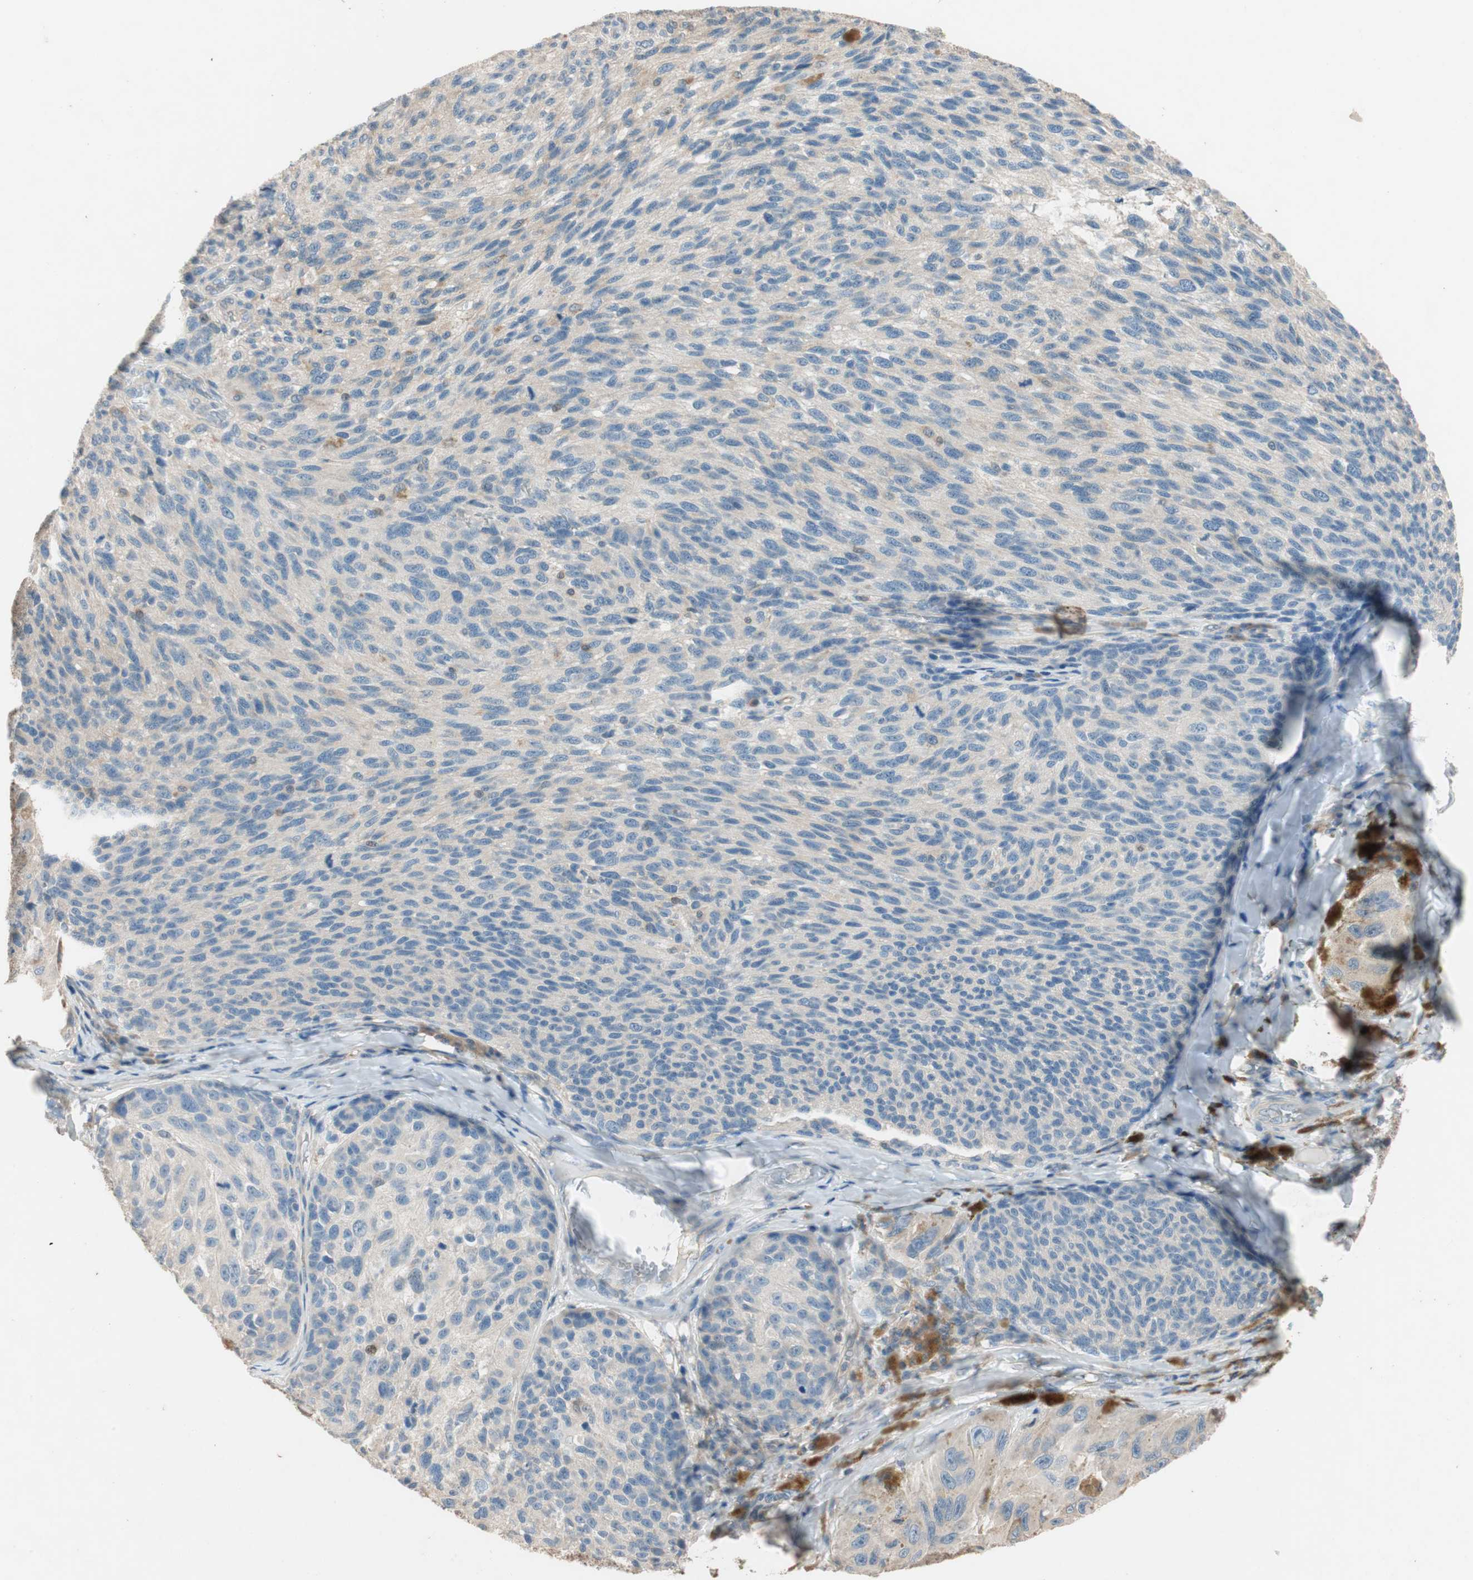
{"staining": {"intensity": "moderate", "quantity": "<25%", "location": "cytoplasmic/membranous"}, "tissue": "melanoma", "cell_type": "Tumor cells", "image_type": "cancer", "snomed": [{"axis": "morphology", "description": "Malignant melanoma, NOS"}, {"axis": "topography", "description": "Skin"}], "caption": "A low amount of moderate cytoplasmic/membranous expression is seen in about <25% of tumor cells in melanoma tissue. The staining was performed using DAB to visualize the protein expression in brown, while the nuclei were stained in blue with hematoxylin (Magnification: 20x).", "gene": "SERPINB5", "patient": {"sex": "female", "age": 73}}